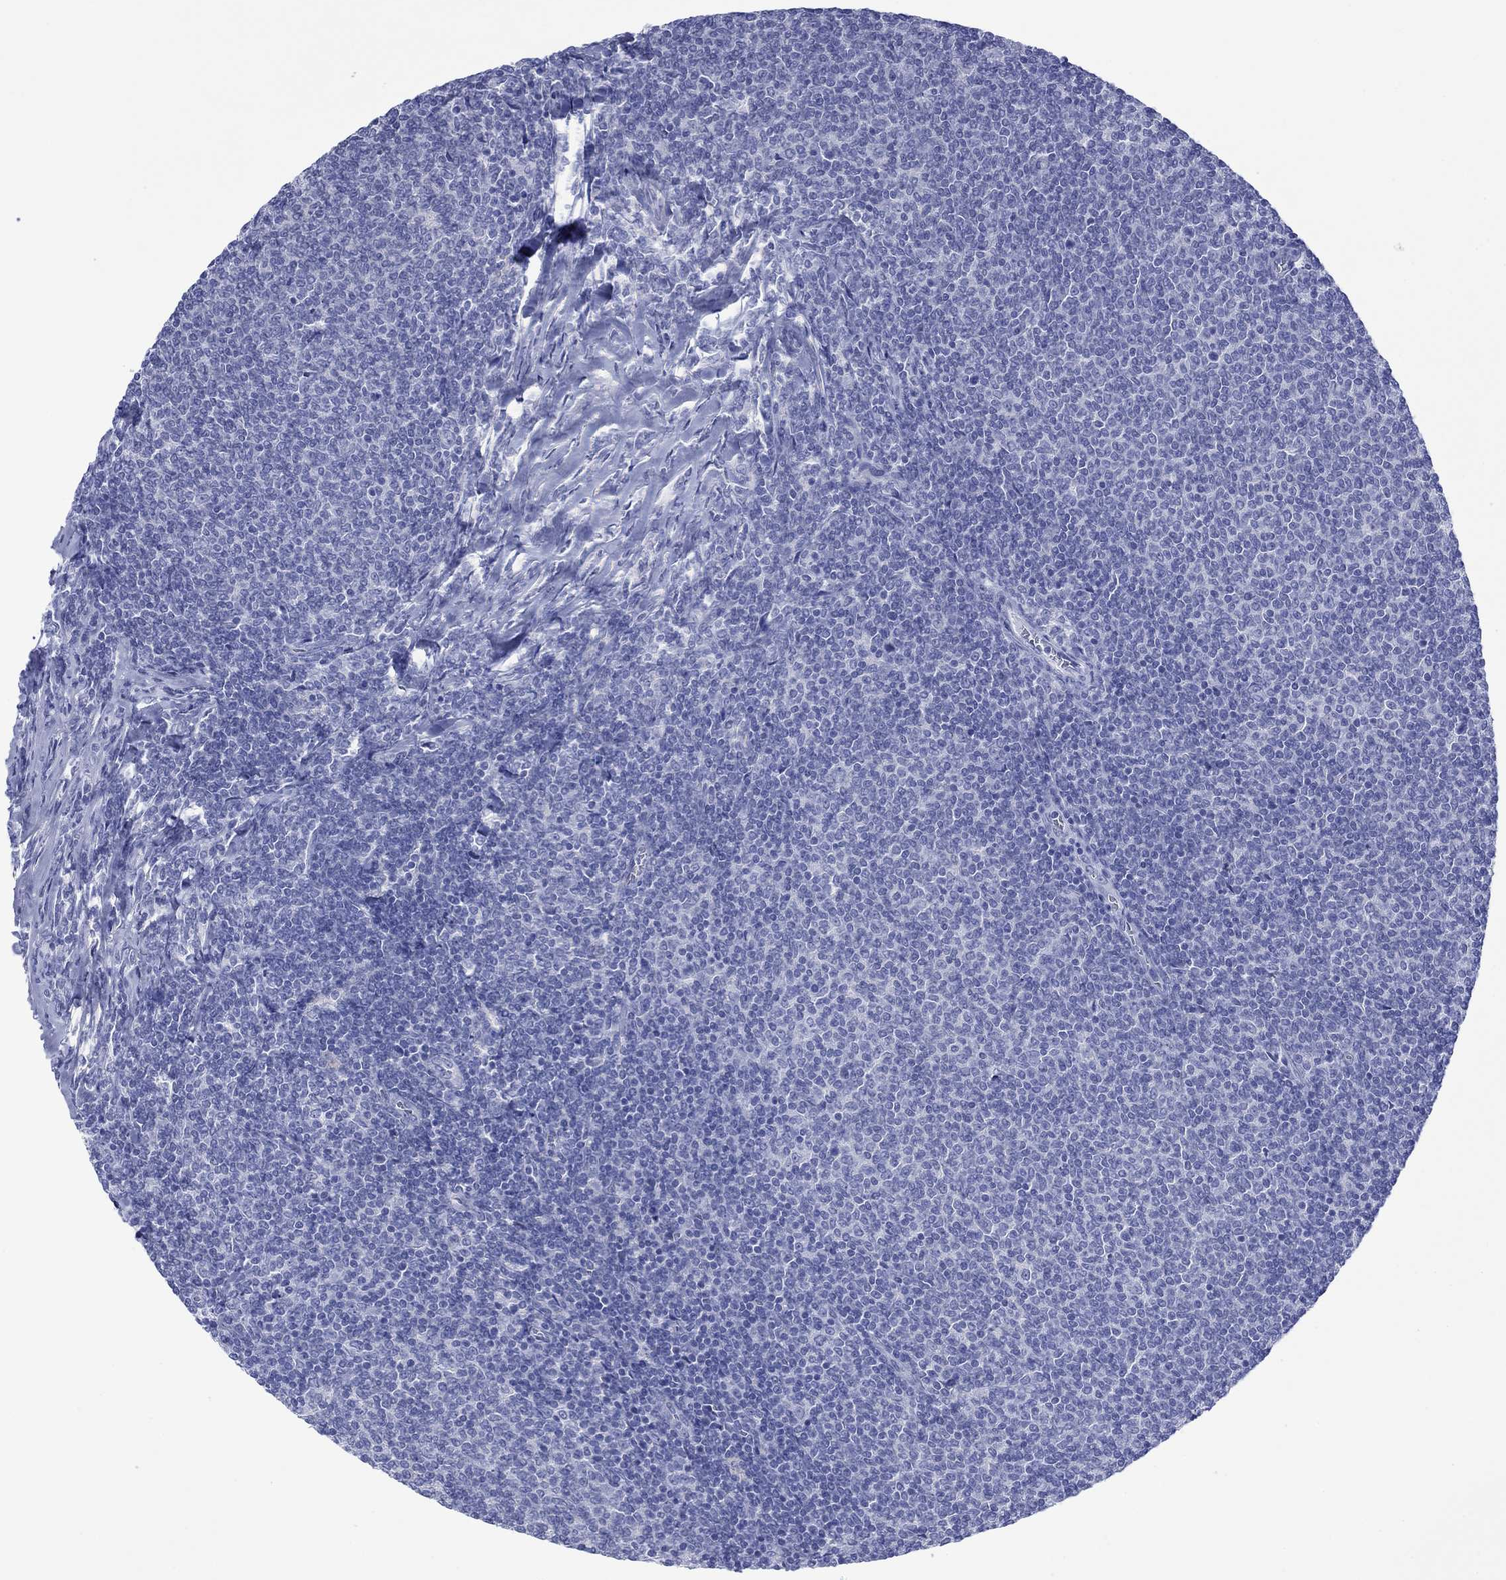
{"staining": {"intensity": "negative", "quantity": "none", "location": "none"}, "tissue": "lymphoma", "cell_type": "Tumor cells", "image_type": "cancer", "snomed": [{"axis": "morphology", "description": "Malignant lymphoma, non-Hodgkin's type, Low grade"}, {"axis": "topography", "description": "Lymph node"}], "caption": "Tumor cells are negative for protein expression in human lymphoma.", "gene": "MLANA", "patient": {"sex": "male", "age": 52}}